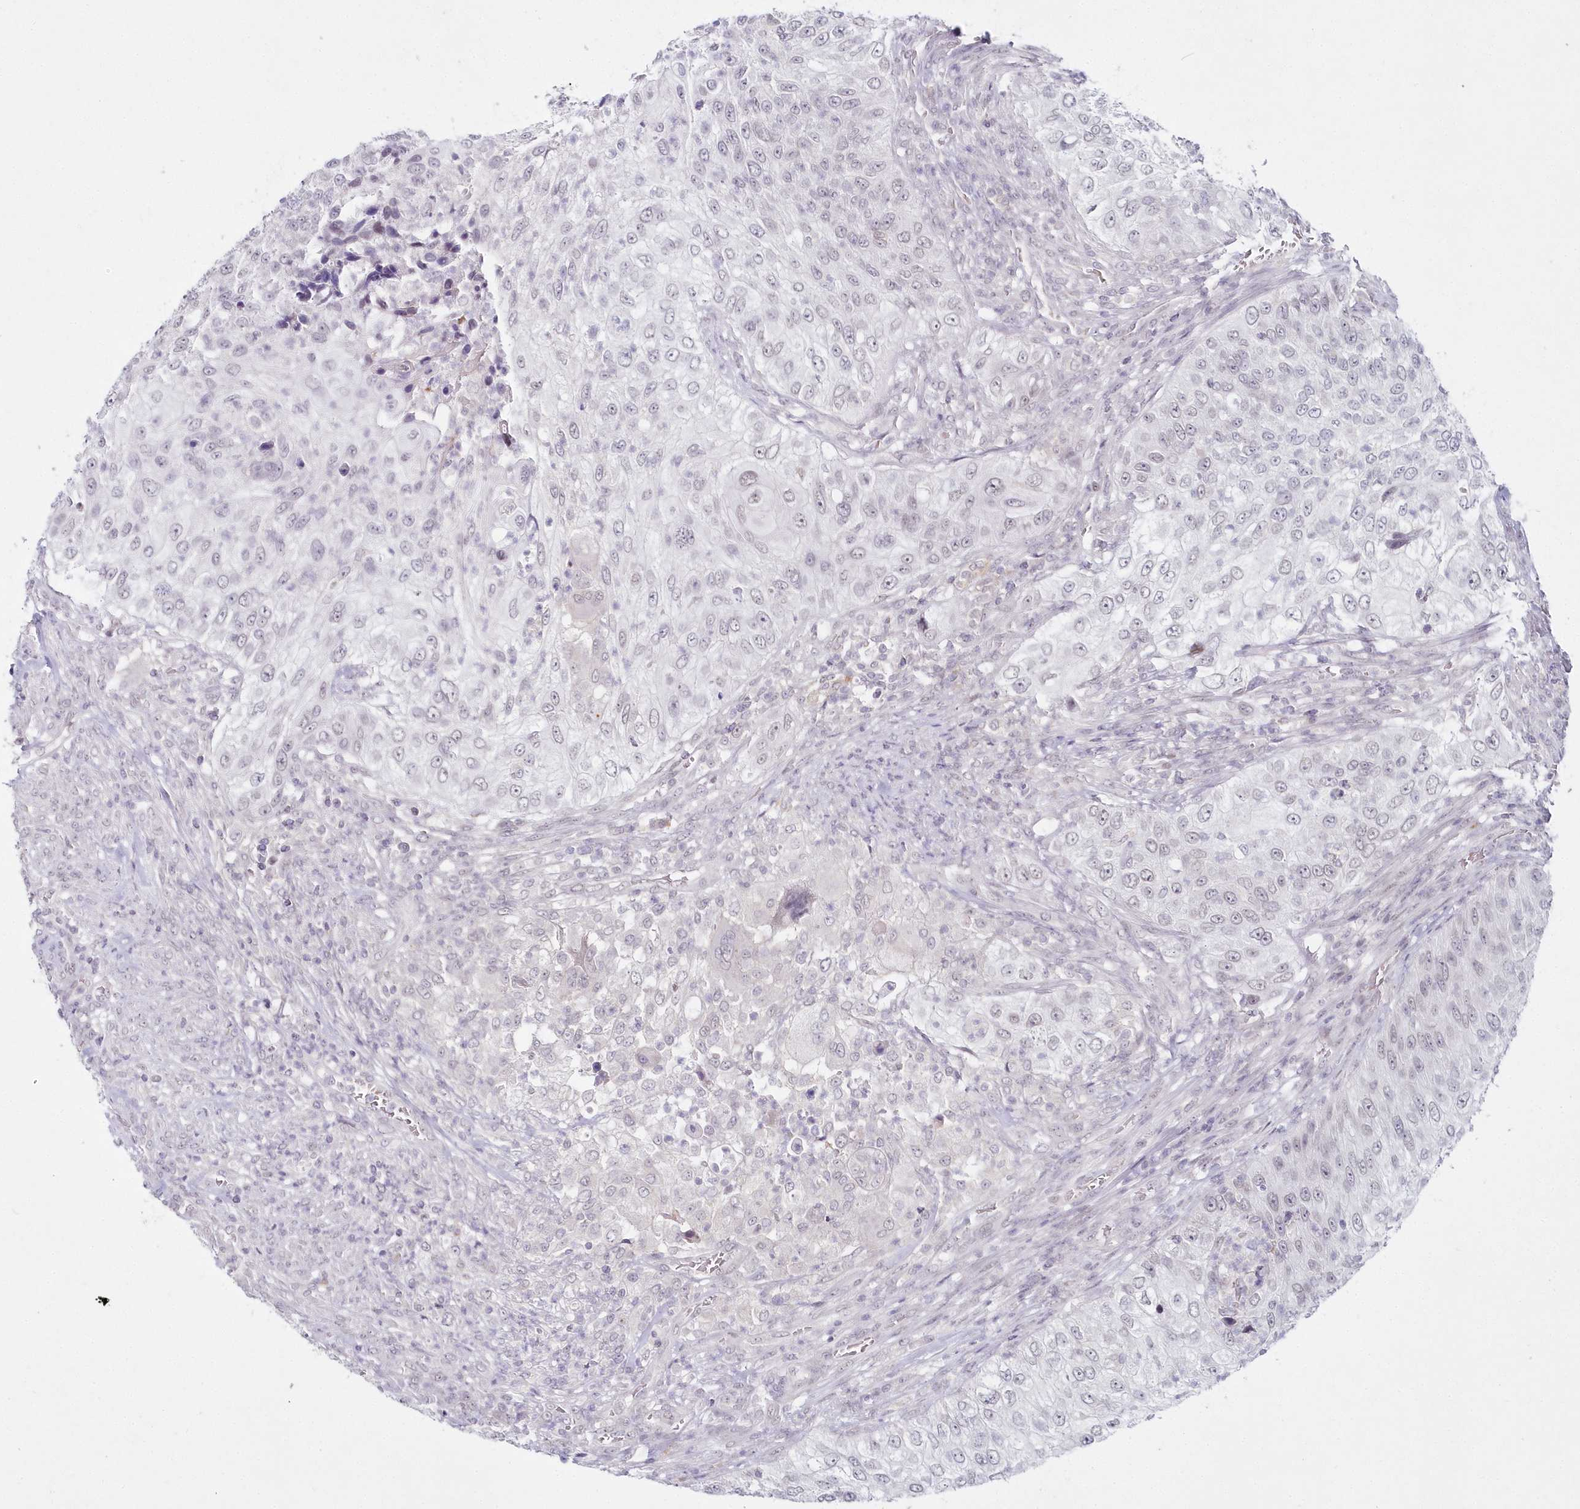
{"staining": {"intensity": "negative", "quantity": "none", "location": "none"}, "tissue": "urothelial cancer", "cell_type": "Tumor cells", "image_type": "cancer", "snomed": [{"axis": "morphology", "description": "Urothelial carcinoma, High grade"}, {"axis": "topography", "description": "Urinary bladder"}], "caption": "This image is of high-grade urothelial carcinoma stained with immunohistochemistry (IHC) to label a protein in brown with the nuclei are counter-stained blue. There is no positivity in tumor cells. The staining was performed using DAB (3,3'-diaminobenzidine) to visualize the protein expression in brown, while the nuclei were stained in blue with hematoxylin (Magnification: 20x).", "gene": "HYCC2", "patient": {"sex": "female", "age": 60}}